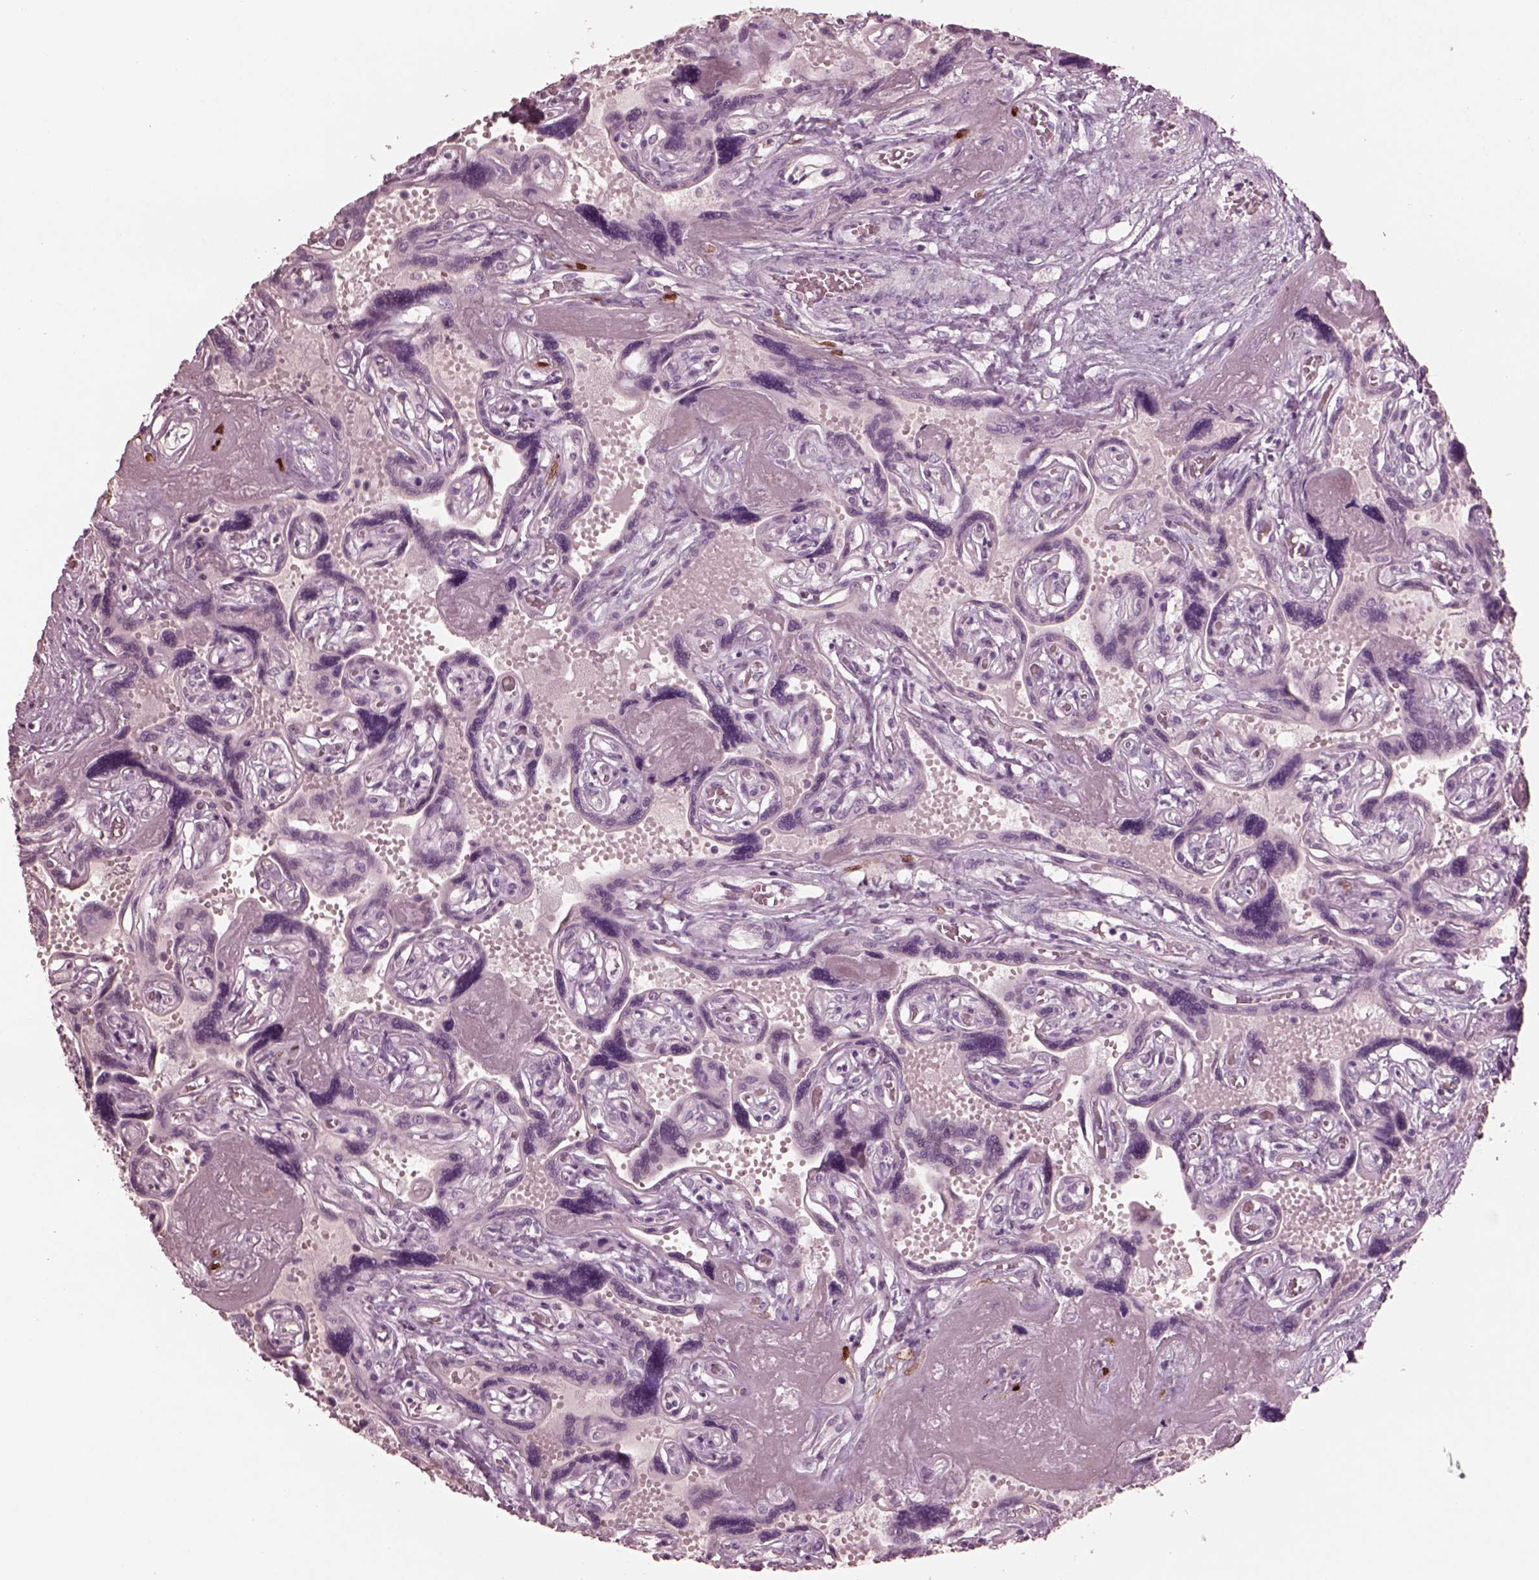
{"staining": {"intensity": "negative", "quantity": "none", "location": "none"}, "tissue": "placenta", "cell_type": "Decidual cells", "image_type": "normal", "snomed": [{"axis": "morphology", "description": "Normal tissue, NOS"}, {"axis": "topography", "description": "Placenta"}], "caption": "A micrograph of placenta stained for a protein demonstrates no brown staining in decidual cells.", "gene": "SOX9", "patient": {"sex": "female", "age": 32}}